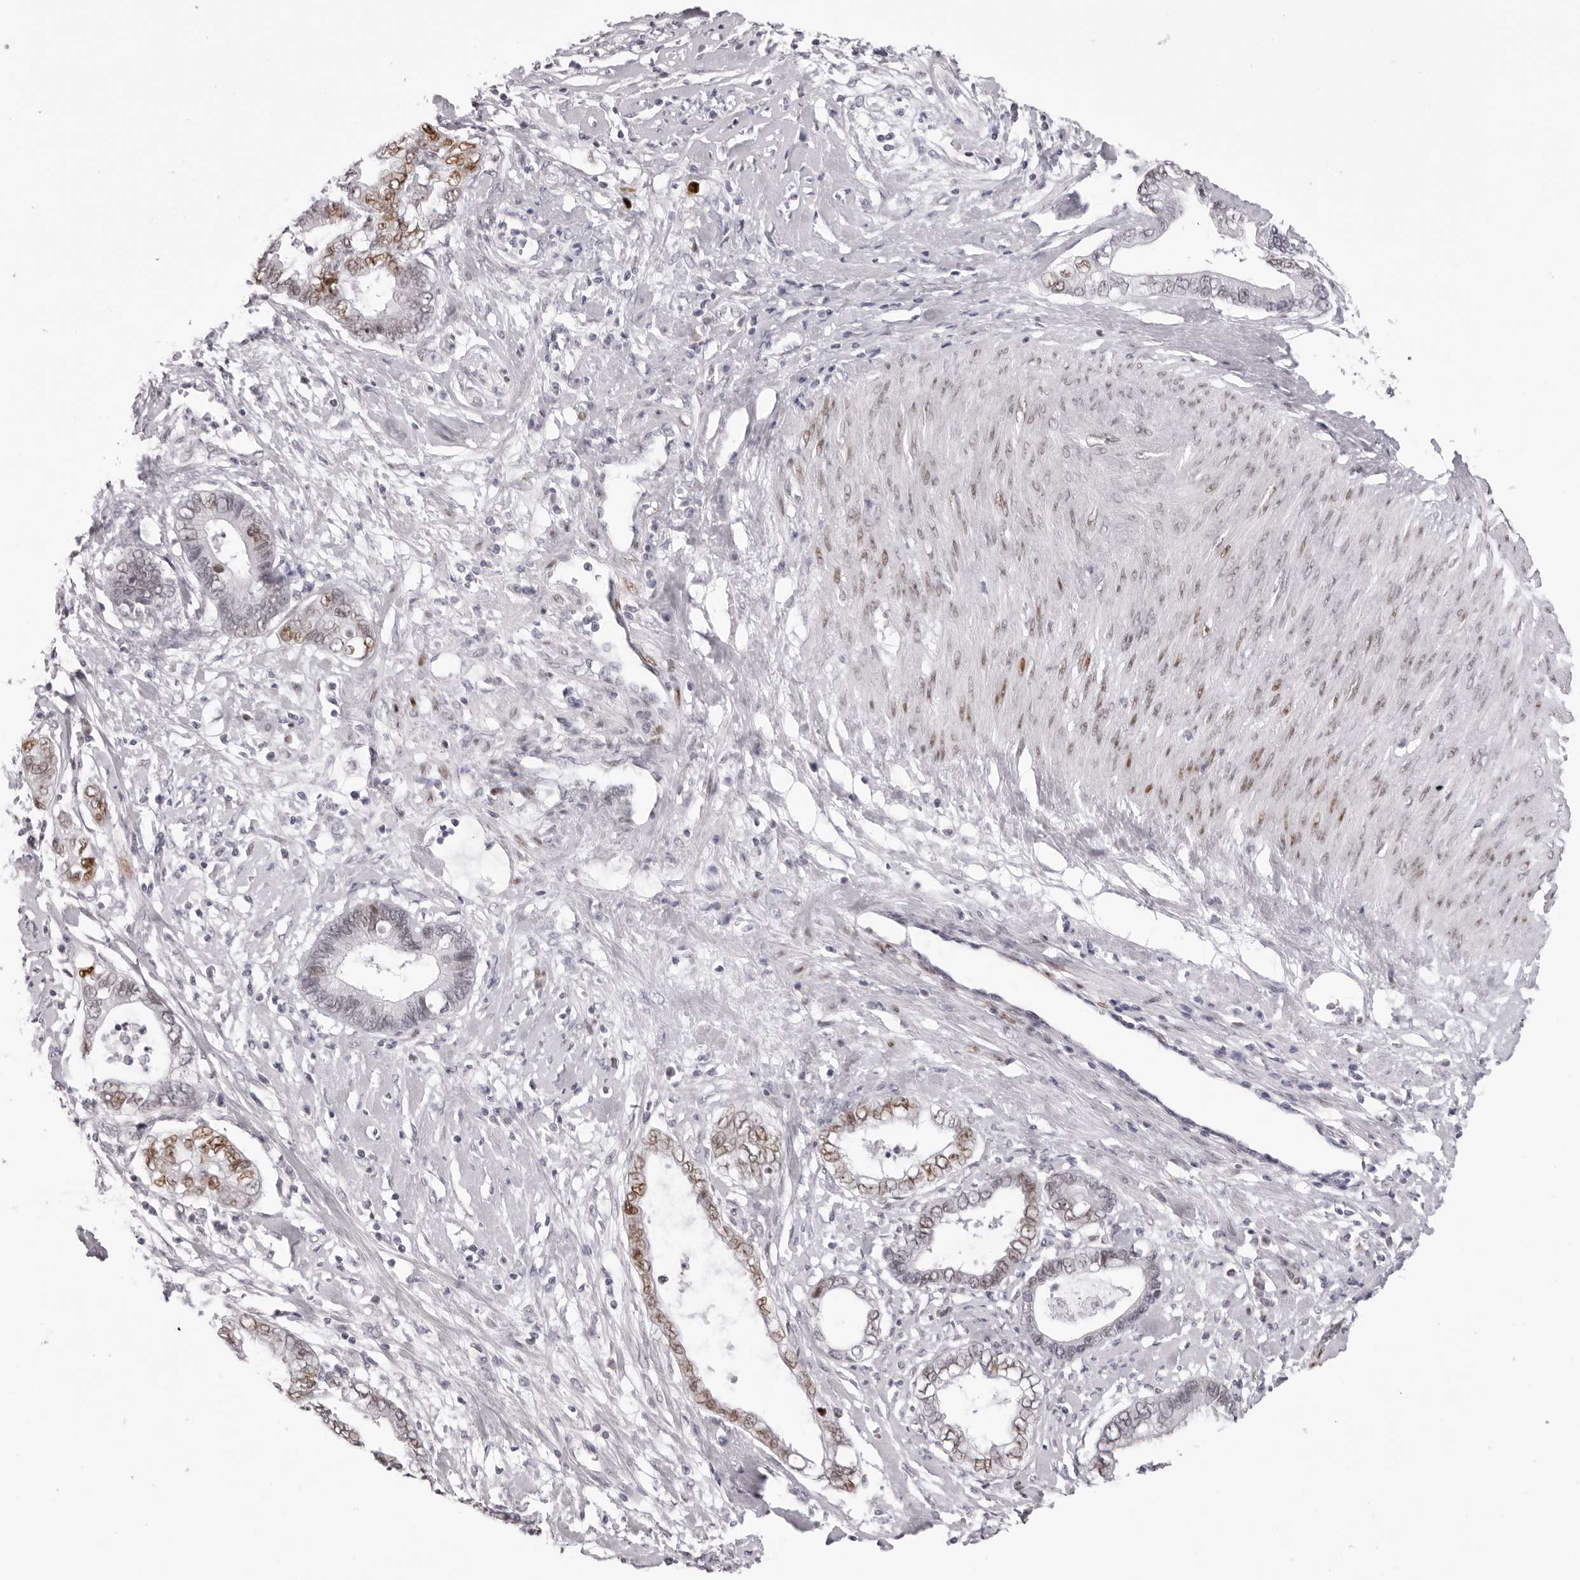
{"staining": {"intensity": "moderate", "quantity": "25%-75%", "location": "nuclear"}, "tissue": "cervical cancer", "cell_type": "Tumor cells", "image_type": "cancer", "snomed": [{"axis": "morphology", "description": "Adenocarcinoma, NOS"}, {"axis": "topography", "description": "Cervix"}], "caption": "Immunohistochemical staining of cervical adenocarcinoma exhibits medium levels of moderate nuclear protein positivity in about 25%-75% of tumor cells.", "gene": "MAFK", "patient": {"sex": "female", "age": 44}}